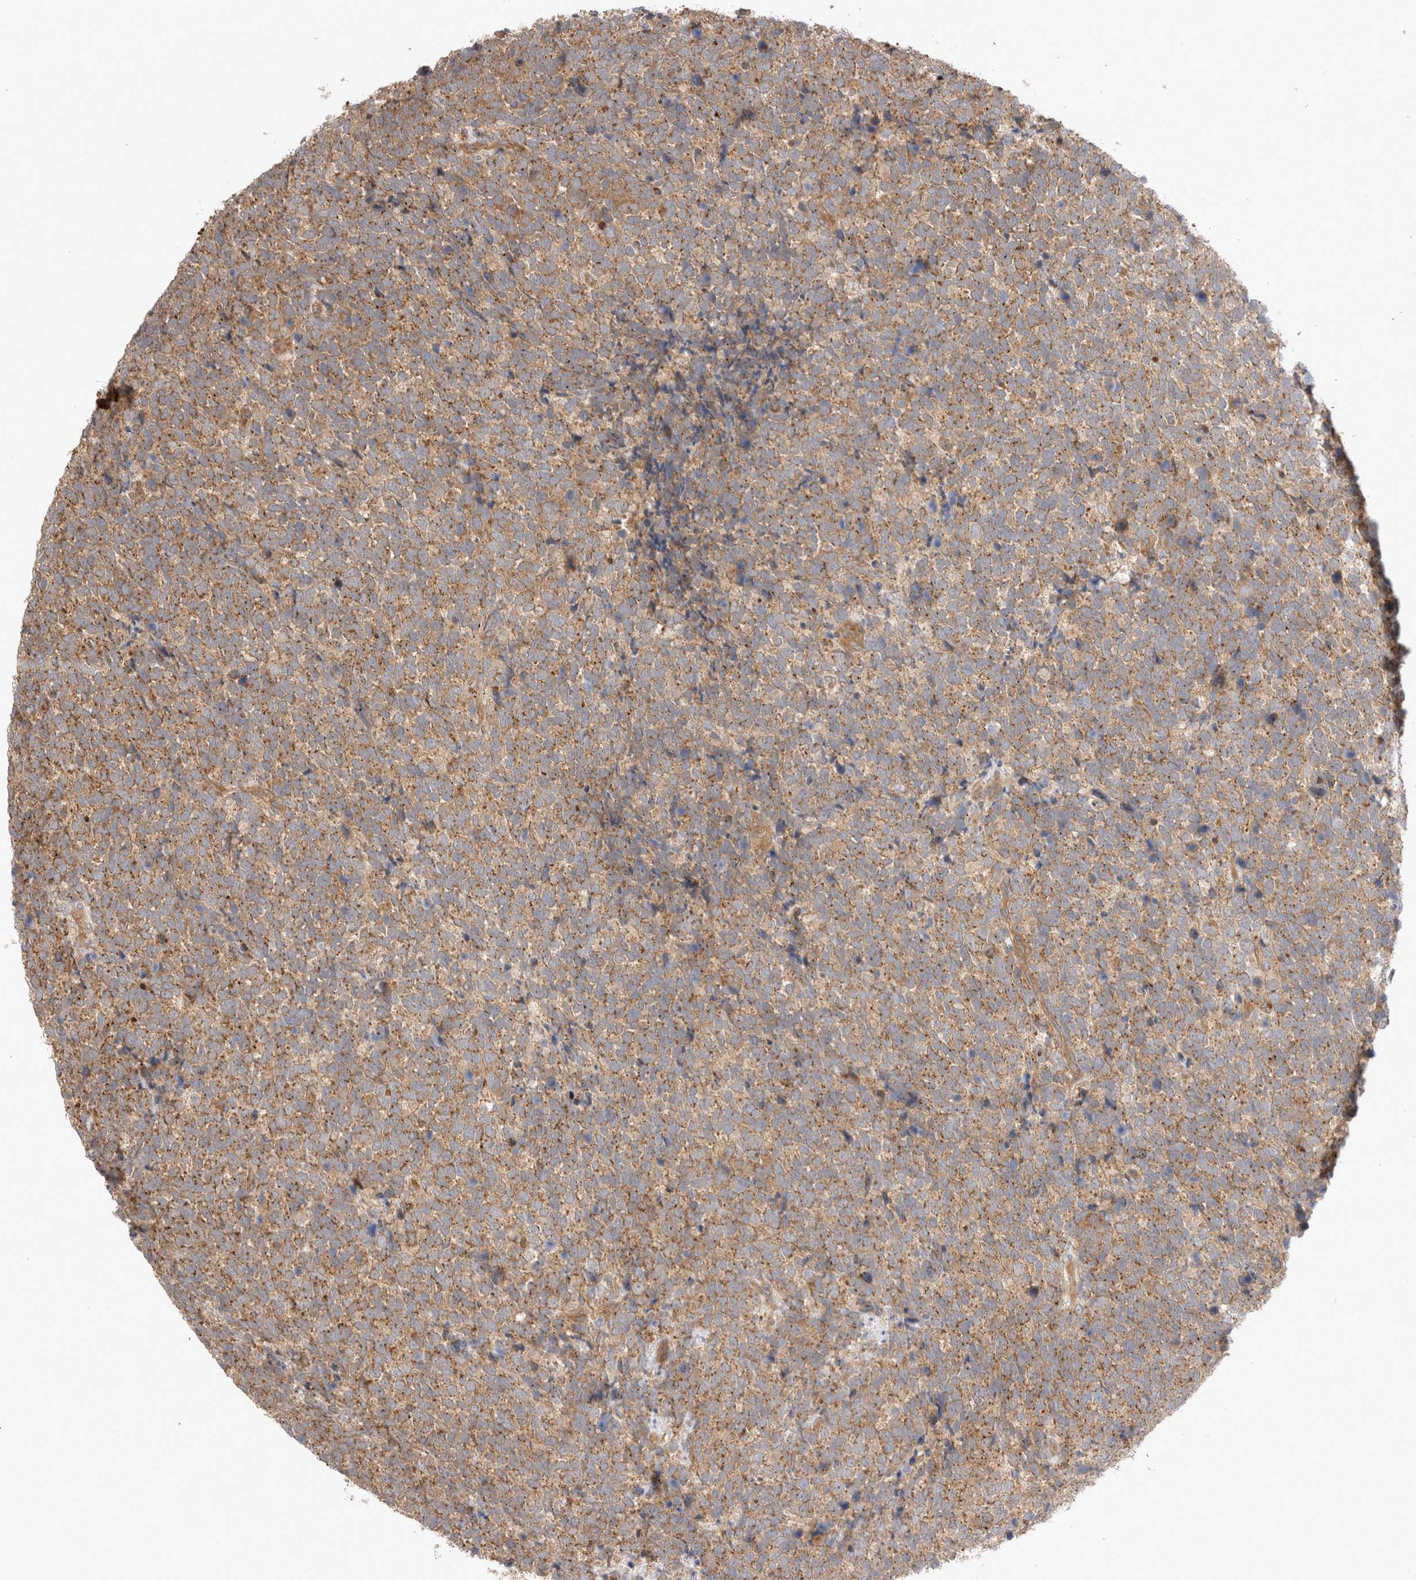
{"staining": {"intensity": "moderate", "quantity": ">75%", "location": "cytoplasmic/membranous"}, "tissue": "urothelial cancer", "cell_type": "Tumor cells", "image_type": "cancer", "snomed": [{"axis": "morphology", "description": "Urothelial carcinoma, High grade"}, {"axis": "topography", "description": "Urinary bladder"}], "caption": "Protein expression analysis of human urothelial cancer reveals moderate cytoplasmic/membranous positivity in about >75% of tumor cells.", "gene": "VPS28", "patient": {"sex": "female", "age": 82}}